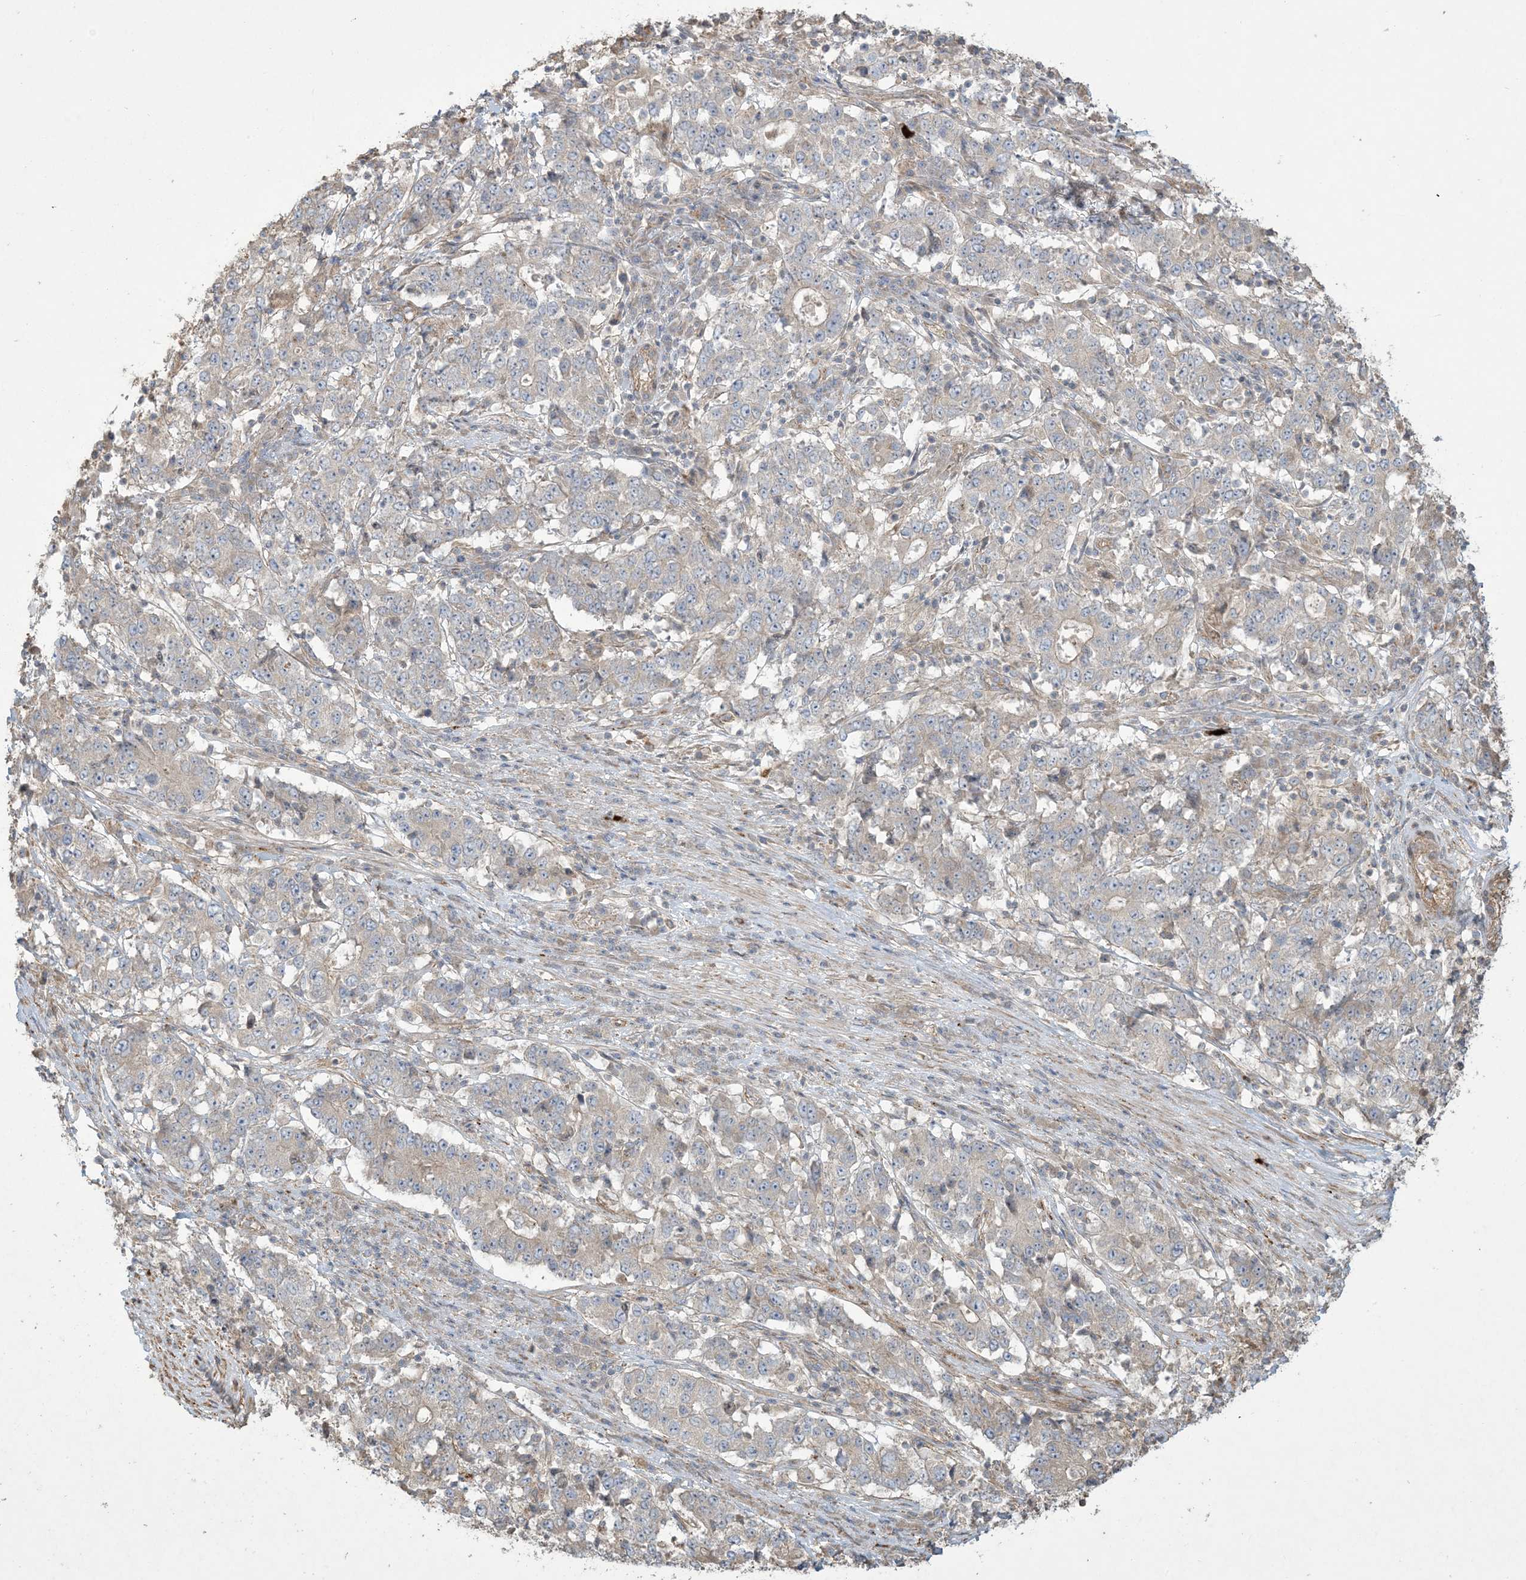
{"staining": {"intensity": "negative", "quantity": "none", "location": "none"}, "tissue": "stomach cancer", "cell_type": "Tumor cells", "image_type": "cancer", "snomed": [{"axis": "morphology", "description": "Adenocarcinoma, NOS"}, {"axis": "topography", "description": "Stomach"}], "caption": "This histopathology image is of stomach adenocarcinoma stained with IHC to label a protein in brown with the nuclei are counter-stained blue. There is no positivity in tumor cells. (Brightfield microscopy of DAB (3,3'-diaminobenzidine) IHC at high magnification).", "gene": "KLHL18", "patient": {"sex": "male", "age": 59}}